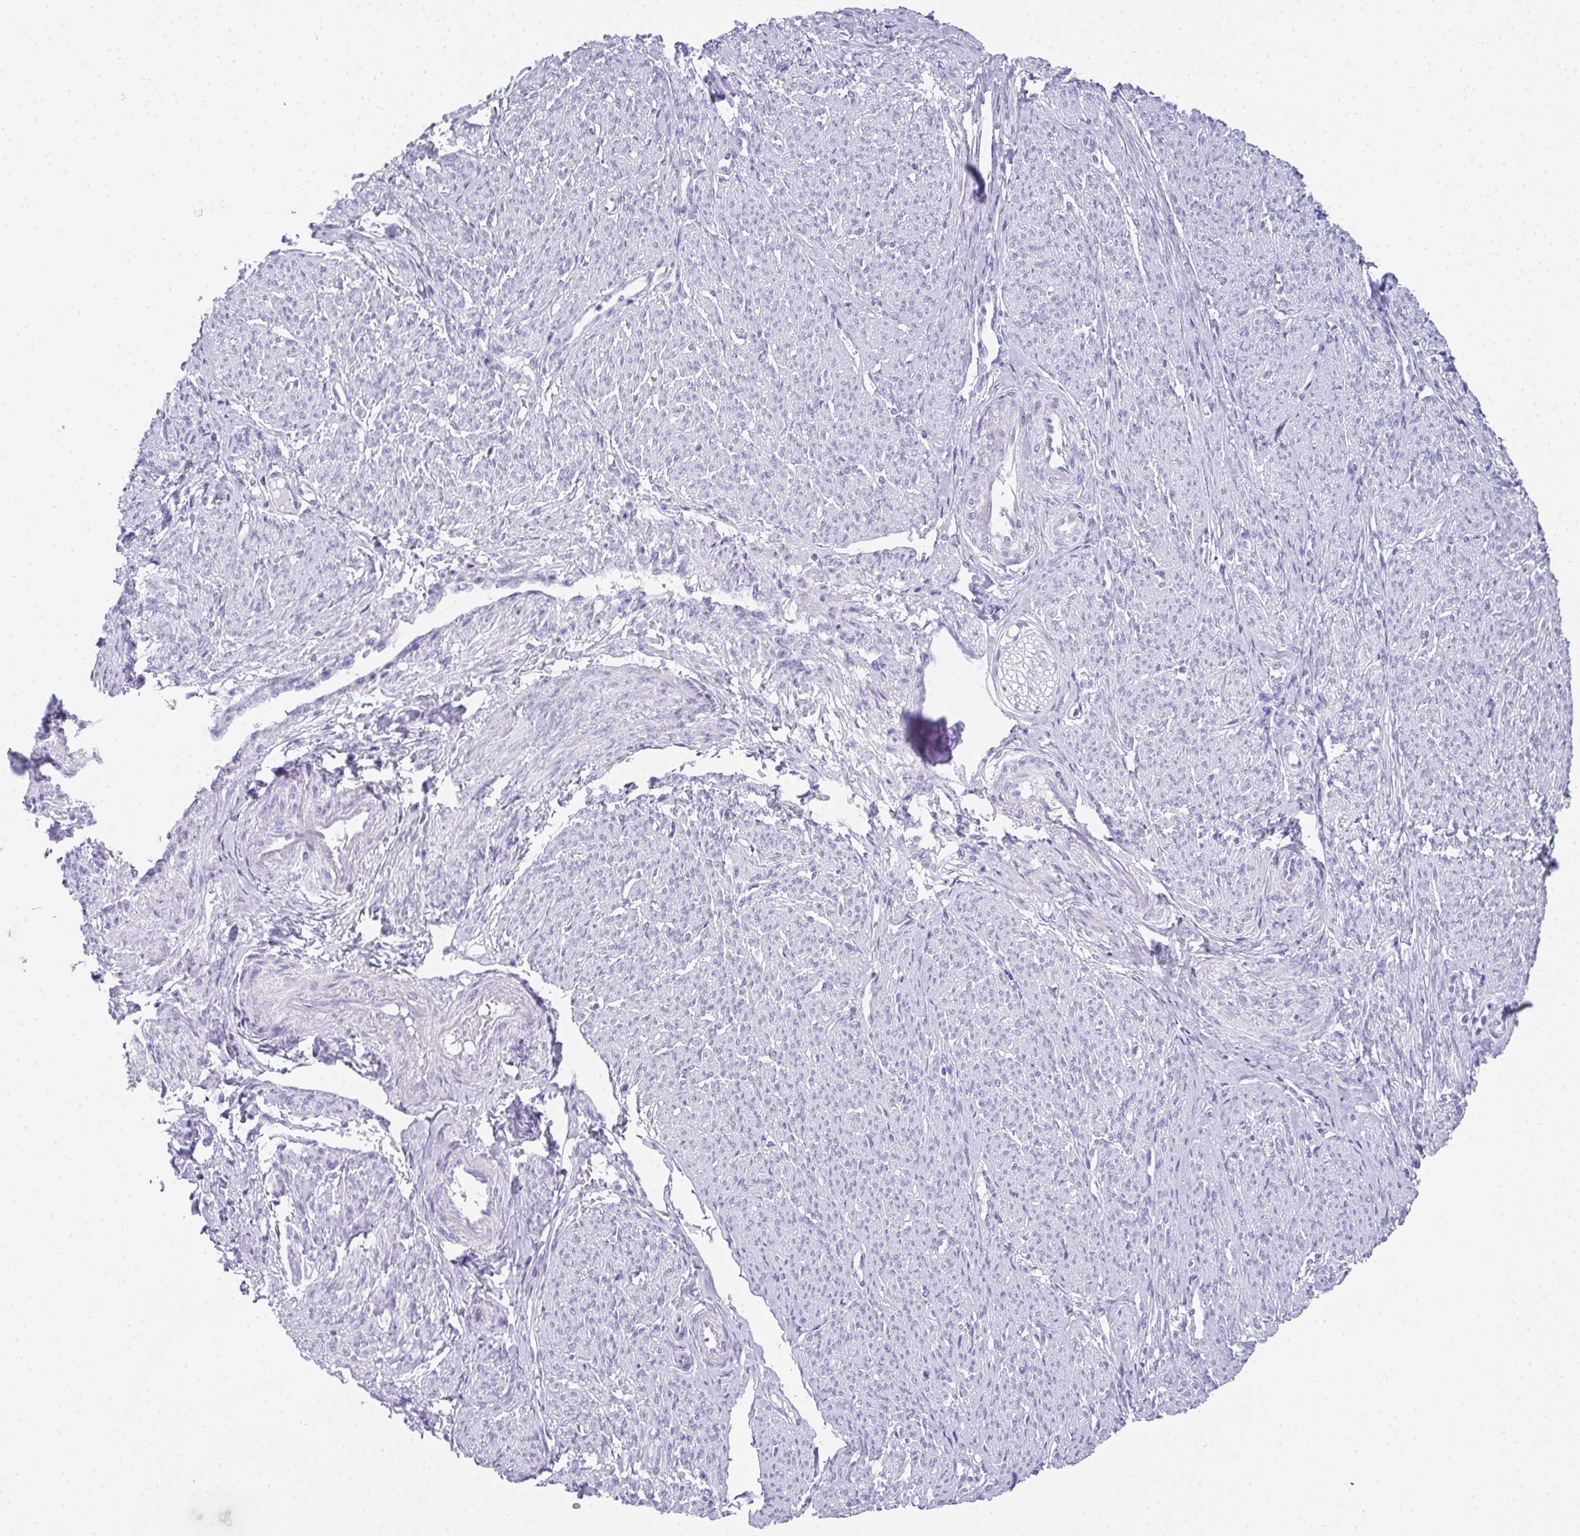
{"staining": {"intensity": "negative", "quantity": "none", "location": "none"}, "tissue": "smooth muscle", "cell_type": "Smooth muscle cells", "image_type": "normal", "snomed": [{"axis": "morphology", "description": "Normal tissue, NOS"}, {"axis": "topography", "description": "Smooth muscle"}], "caption": "Smooth muscle cells are negative for protein expression in unremarkable human smooth muscle. (DAB (3,3'-diaminobenzidine) immunohistochemistry, high magnification).", "gene": "RLF", "patient": {"sex": "female", "age": 65}}